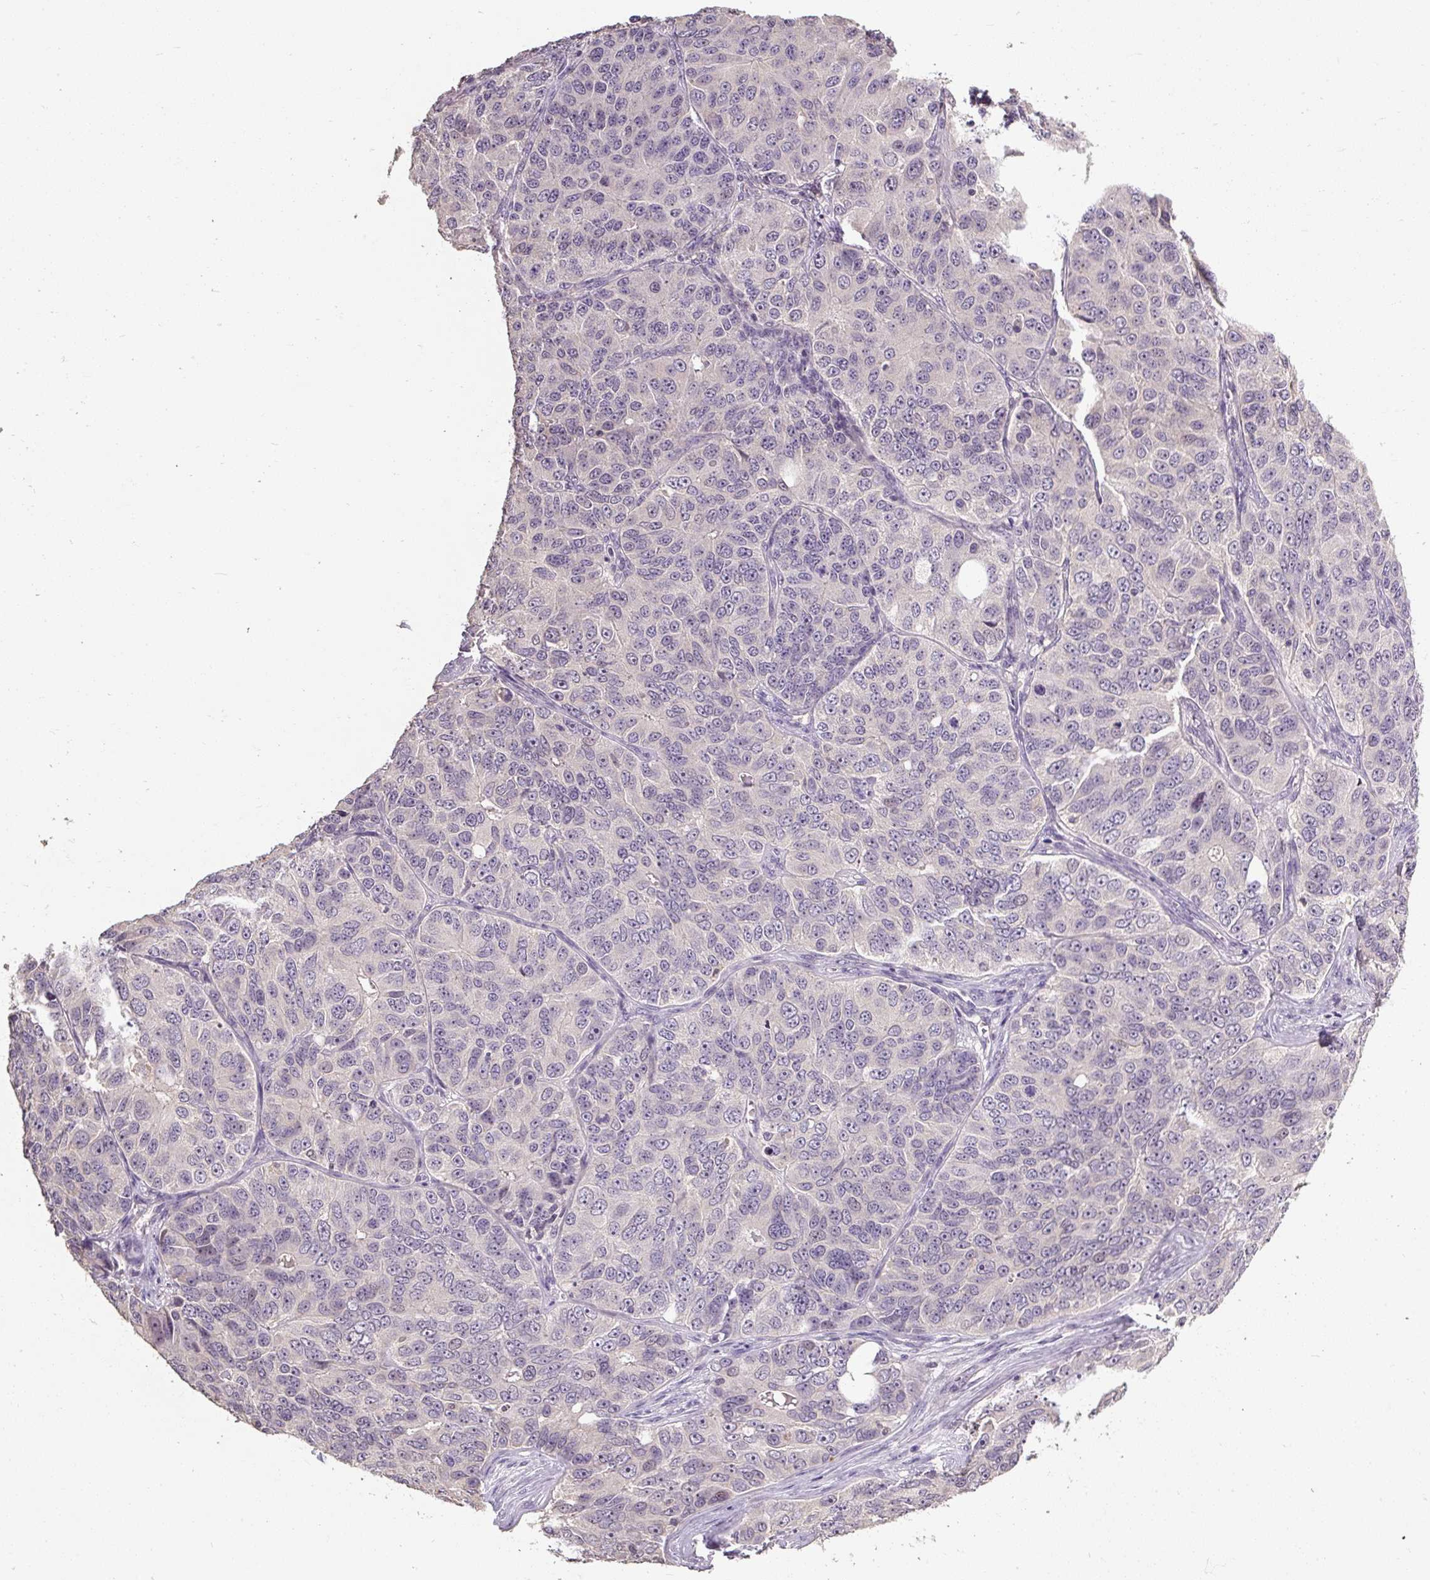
{"staining": {"intensity": "negative", "quantity": "none", "location": "none"}, "tissue": "ovarian cancer", "cell_type": "Tumor cells", "image_type": "cancer", "snomed": [{"axis": "morphology", "description": "Carcinoma, endometroid"}, {"axis": "topography", "description": "Ovary"}], "caption": "Immunohistochemical staining of human ovarian cancer exhibits no significant expression in tumor cells.", "gene": "CFAP65", "patient": {"sex": "female", "age": 51}}